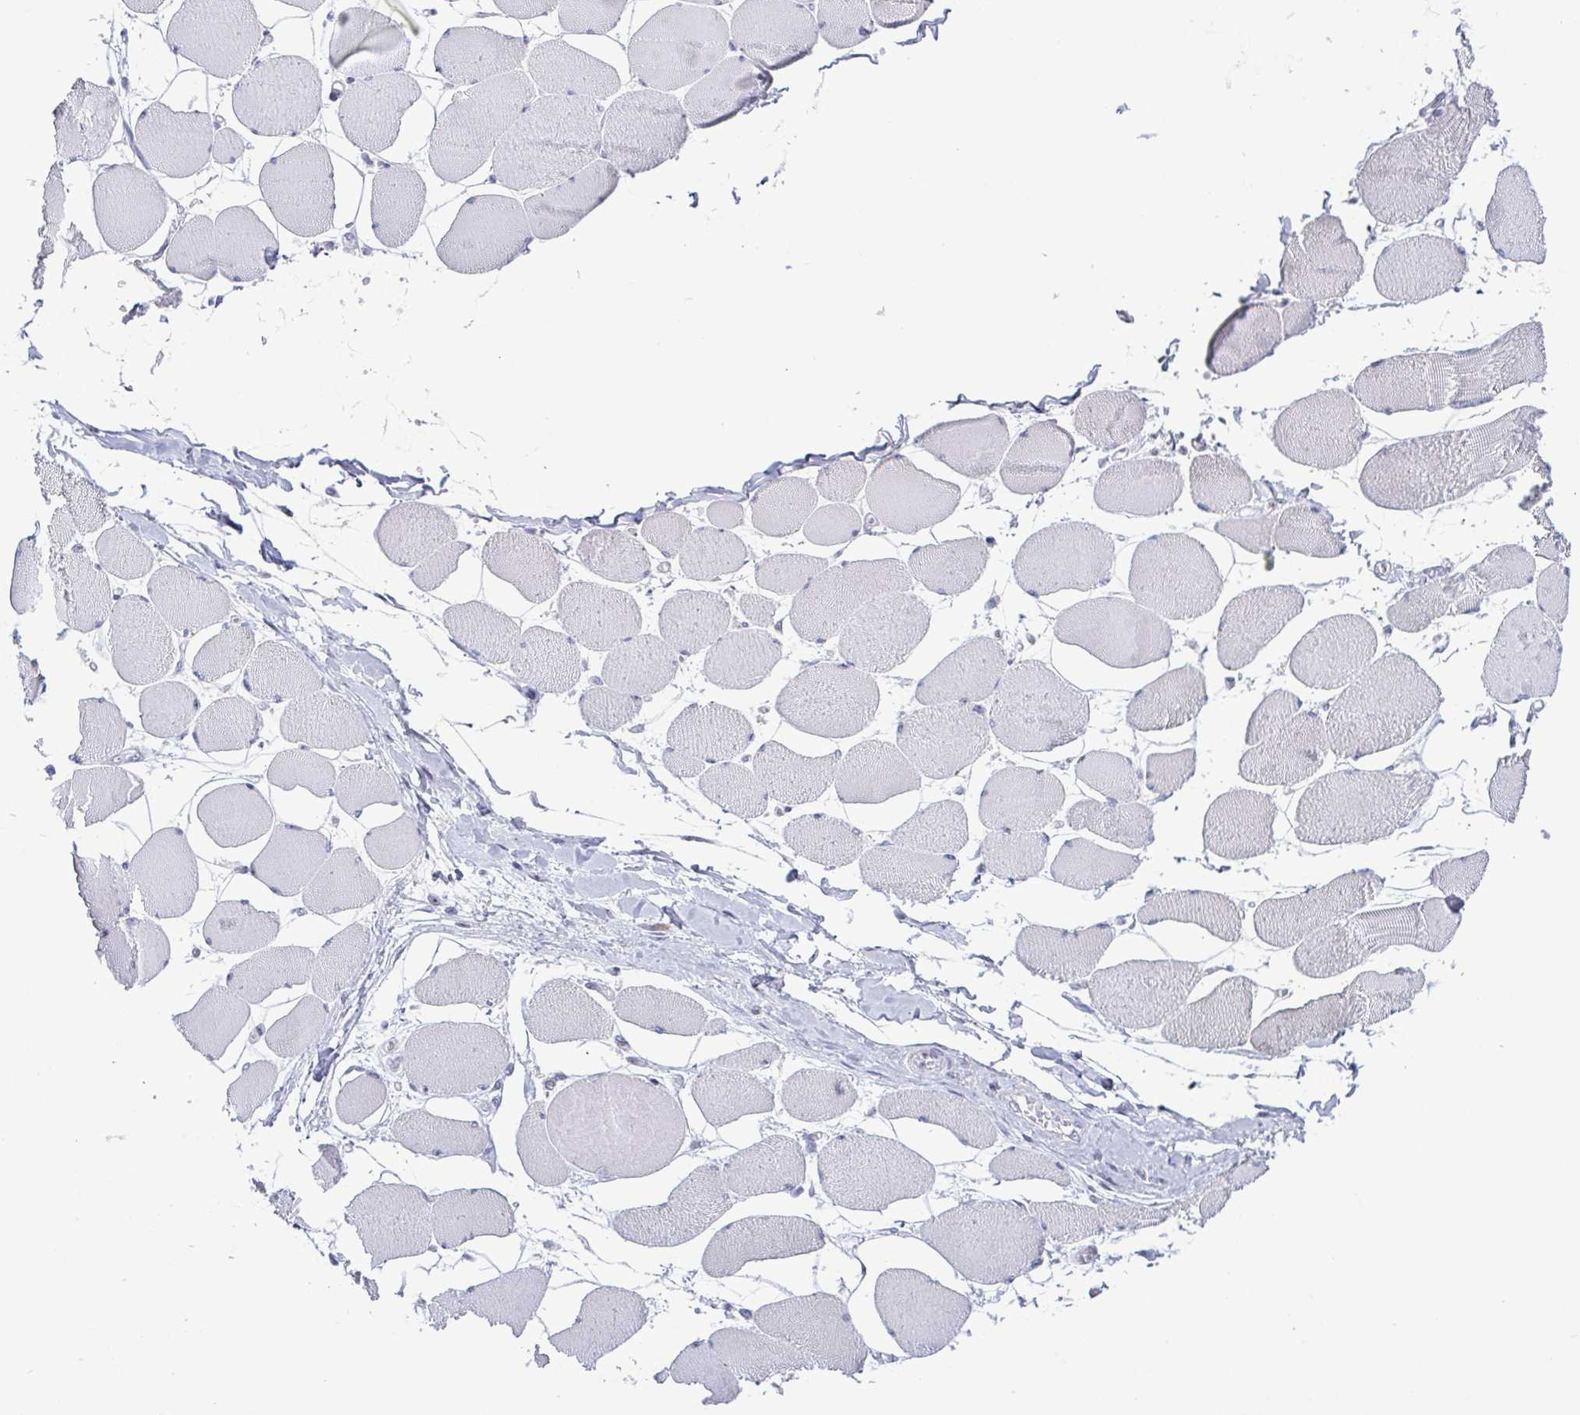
{"staining": {"intensity": "moderate", "quantity": "<25%", "location": "nuclear"}, "tissue": "skeletal muscle", "cell_type": "Myocytes", "image_type": "normal", "snomed": [{"axis": "morphology", "description": "Normal tissue, NOS"}, {"axis": "topography", "description": "Skeletal muscle"}], "caption": "Moderate nuclear staining is appreciated in about <25% of myocytes in normal skeletal muscle.", "gene": "BZW1", "patient": {"sex": "female", "age": 75}}